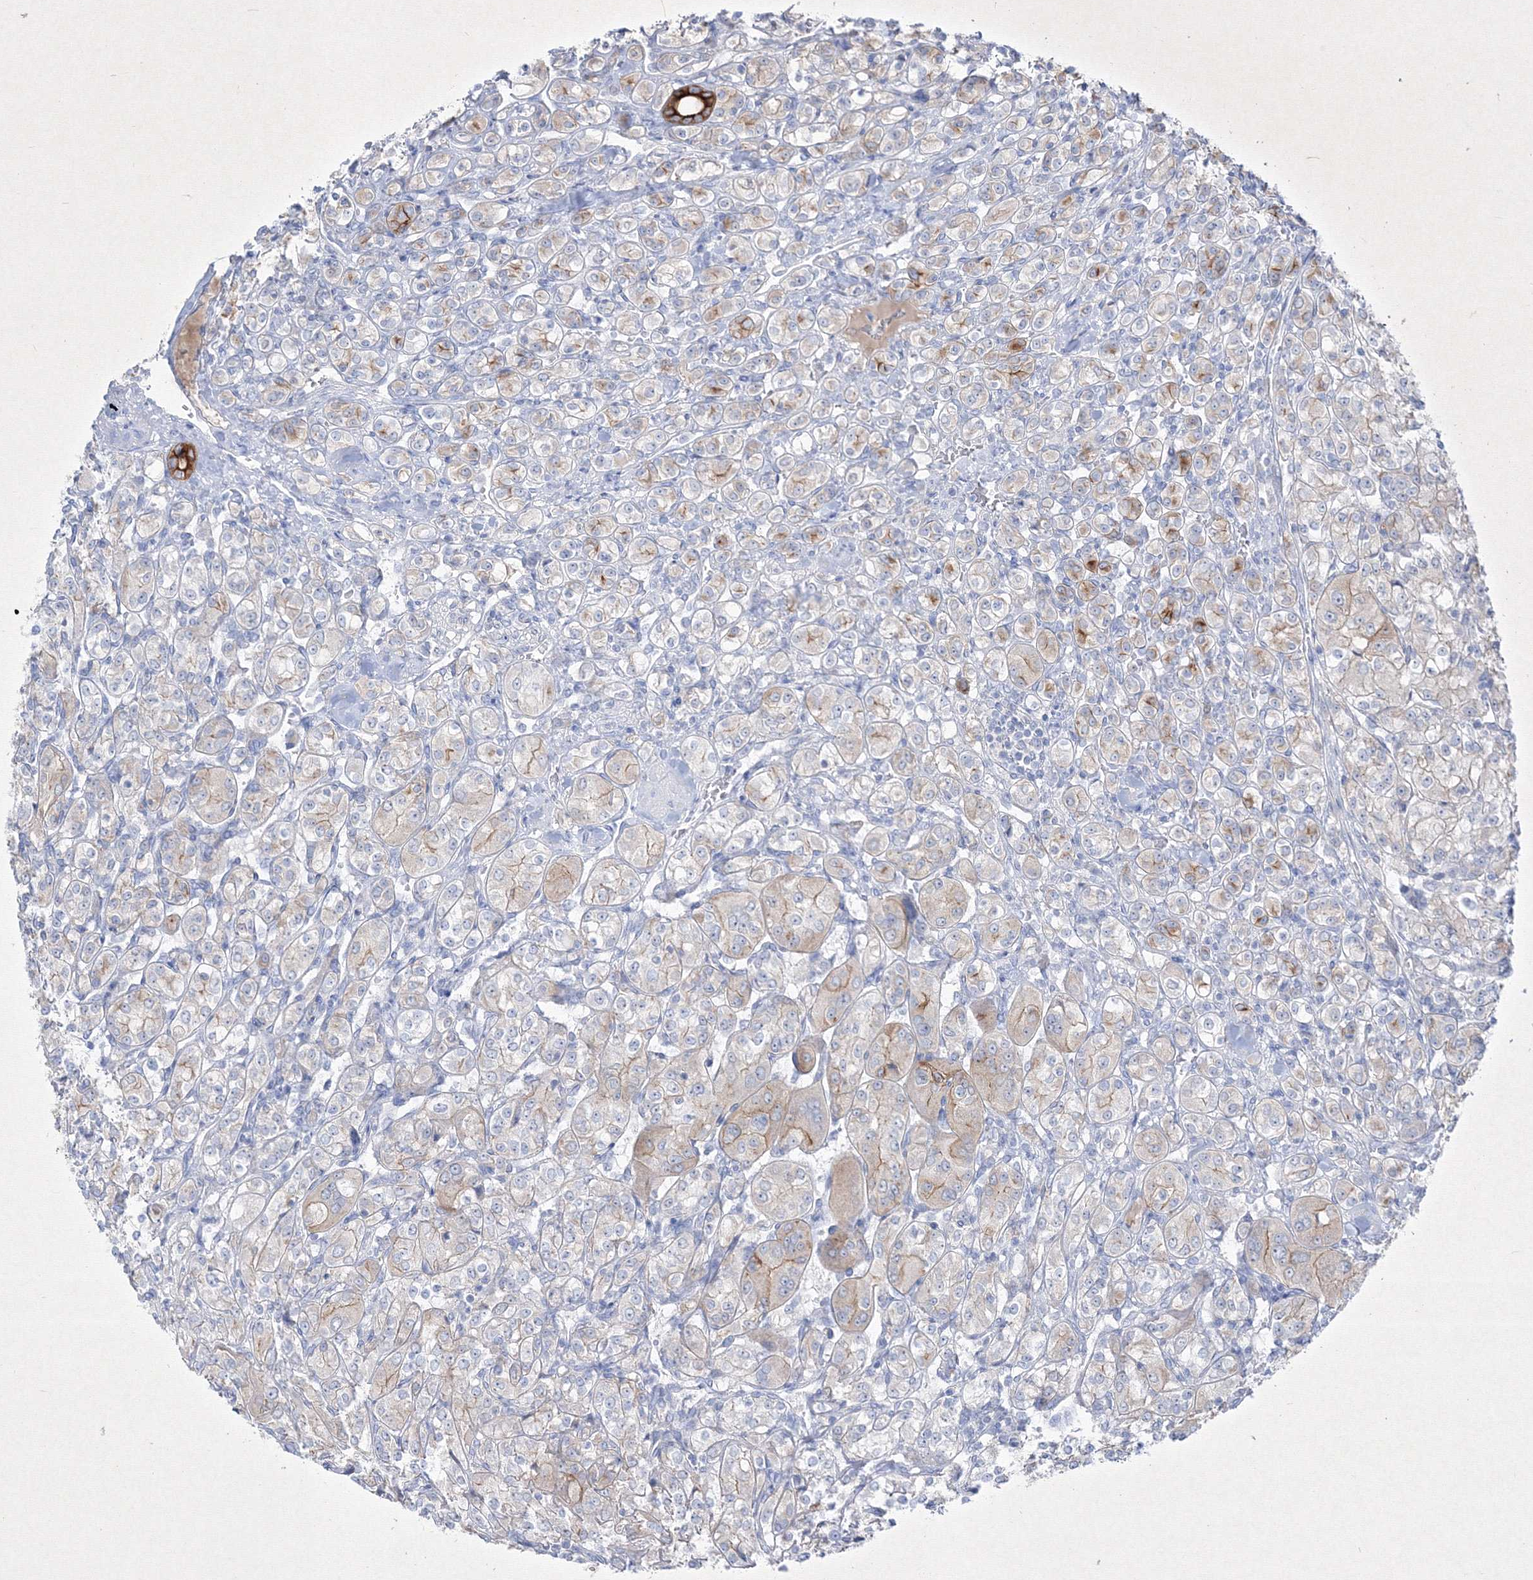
{"staining": {"intensity": "moderate", "quantity": "<25%", "location": "cytoplasmic/membranous"}, "tissue": "renal cancer", "cell_type": "Tumor cells", "image_type": "cancer", "snomed": [{"axis": "morphology", "description": "Adenocarcinoma, NOS"}, {"axis": "topography", "description": "Kidney"}], "caption": "A photomicrograph showing moderate cytoplasmic/membranous positivity in approximately <25% of tumor cells in adenocarcinoma (renal), as visualized by brown immunohistochemical staining.", "gene": "TMEM139", "patient": {"sex": "male", "age": 77}}